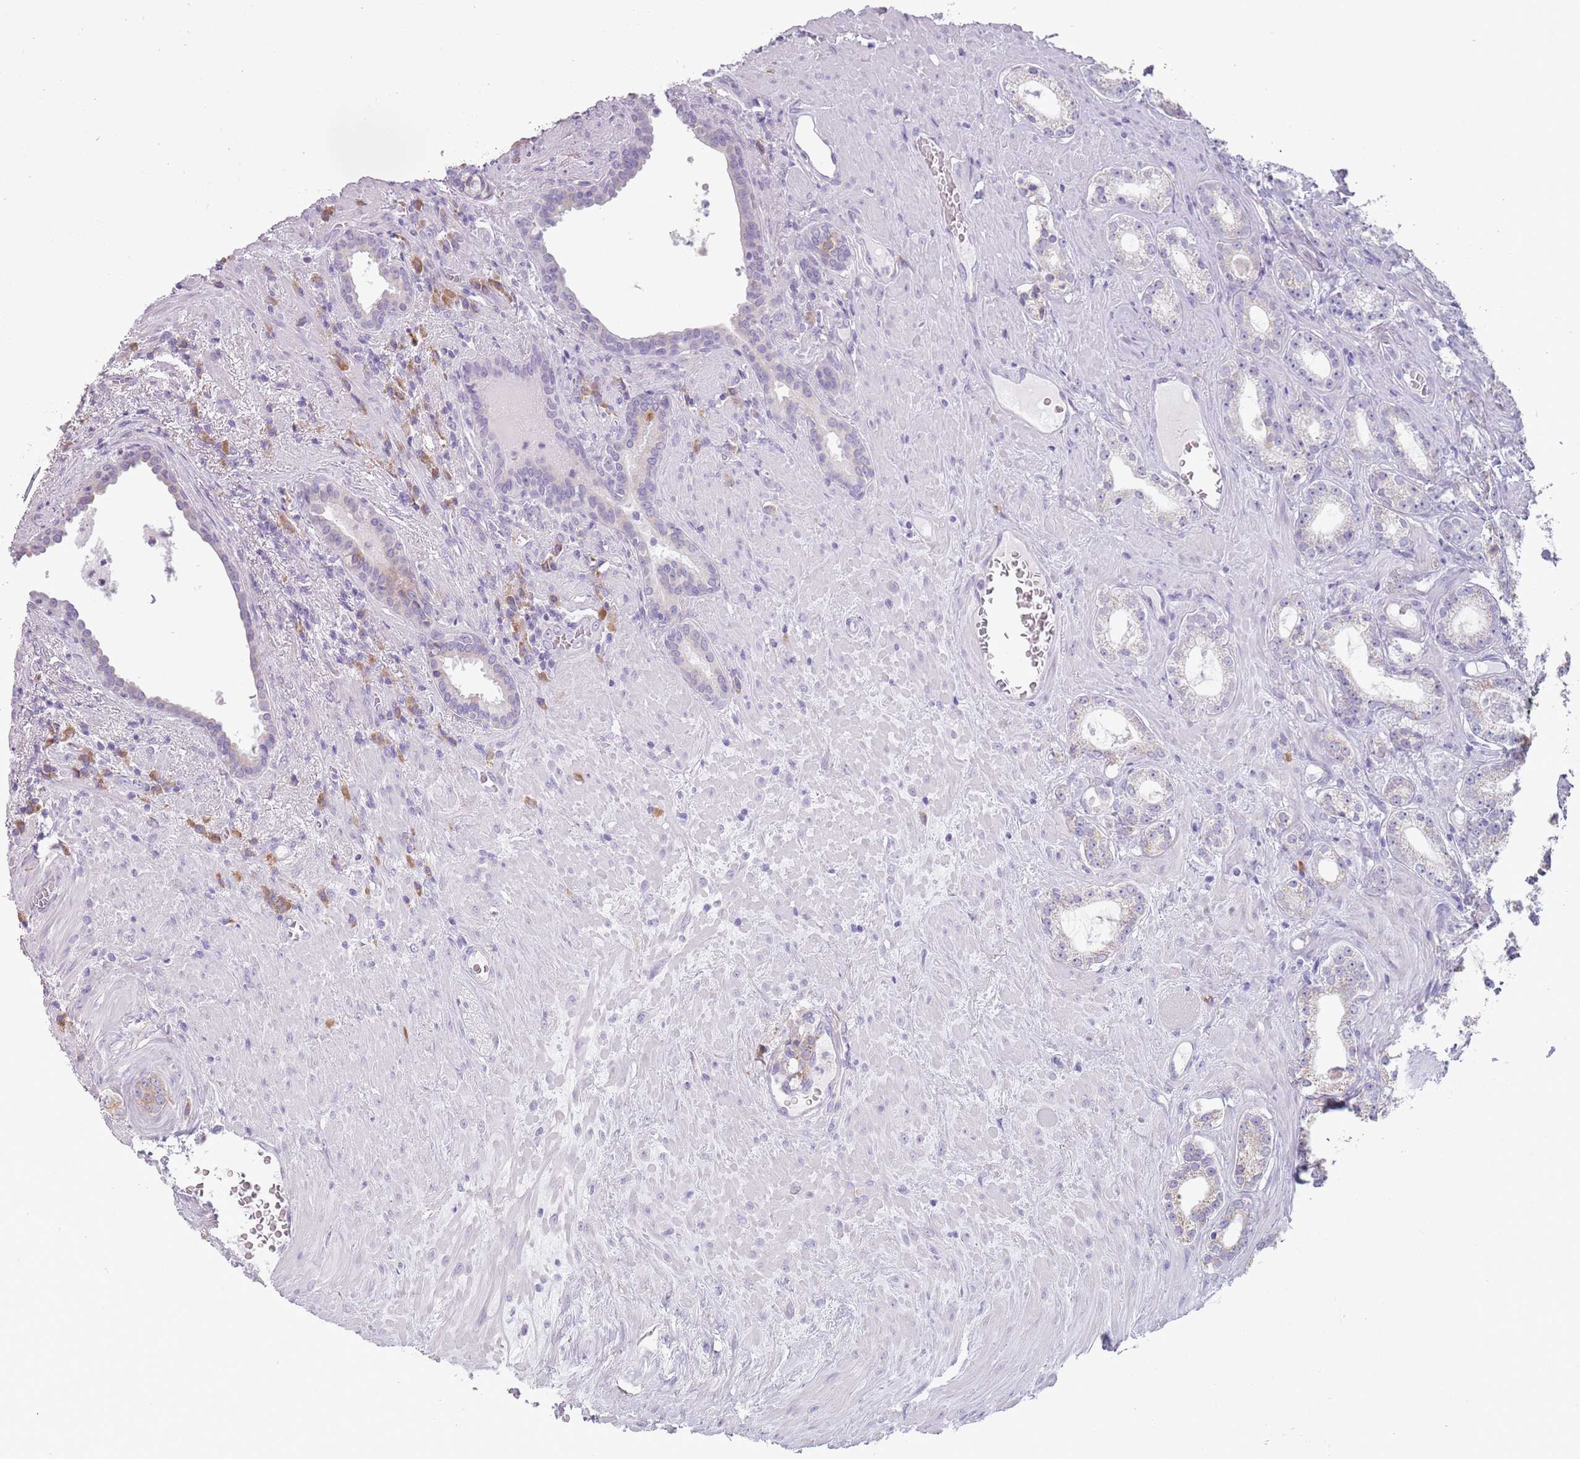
{"staining": {"intensity": "weak", "quantity": "<25%", "location": "cytoplasmic/membranous"}, "tissue": "prostate cancer", "cell_type": "Tumor cells", "image_type": "cancer", "snomed": [{"axis": "morphology", "description": "Adenocarcinoma, Low grade"}, {"axis": "topography", "description": "Prostate"}], "caption": "This is an immunohistochemistry (IHC) micrograph of human prostate low-grade adenocarcinoma. There is no expression in tumor cells.", "gene": "HYOU1", "patient": {"sex": "male", "age": 71}}